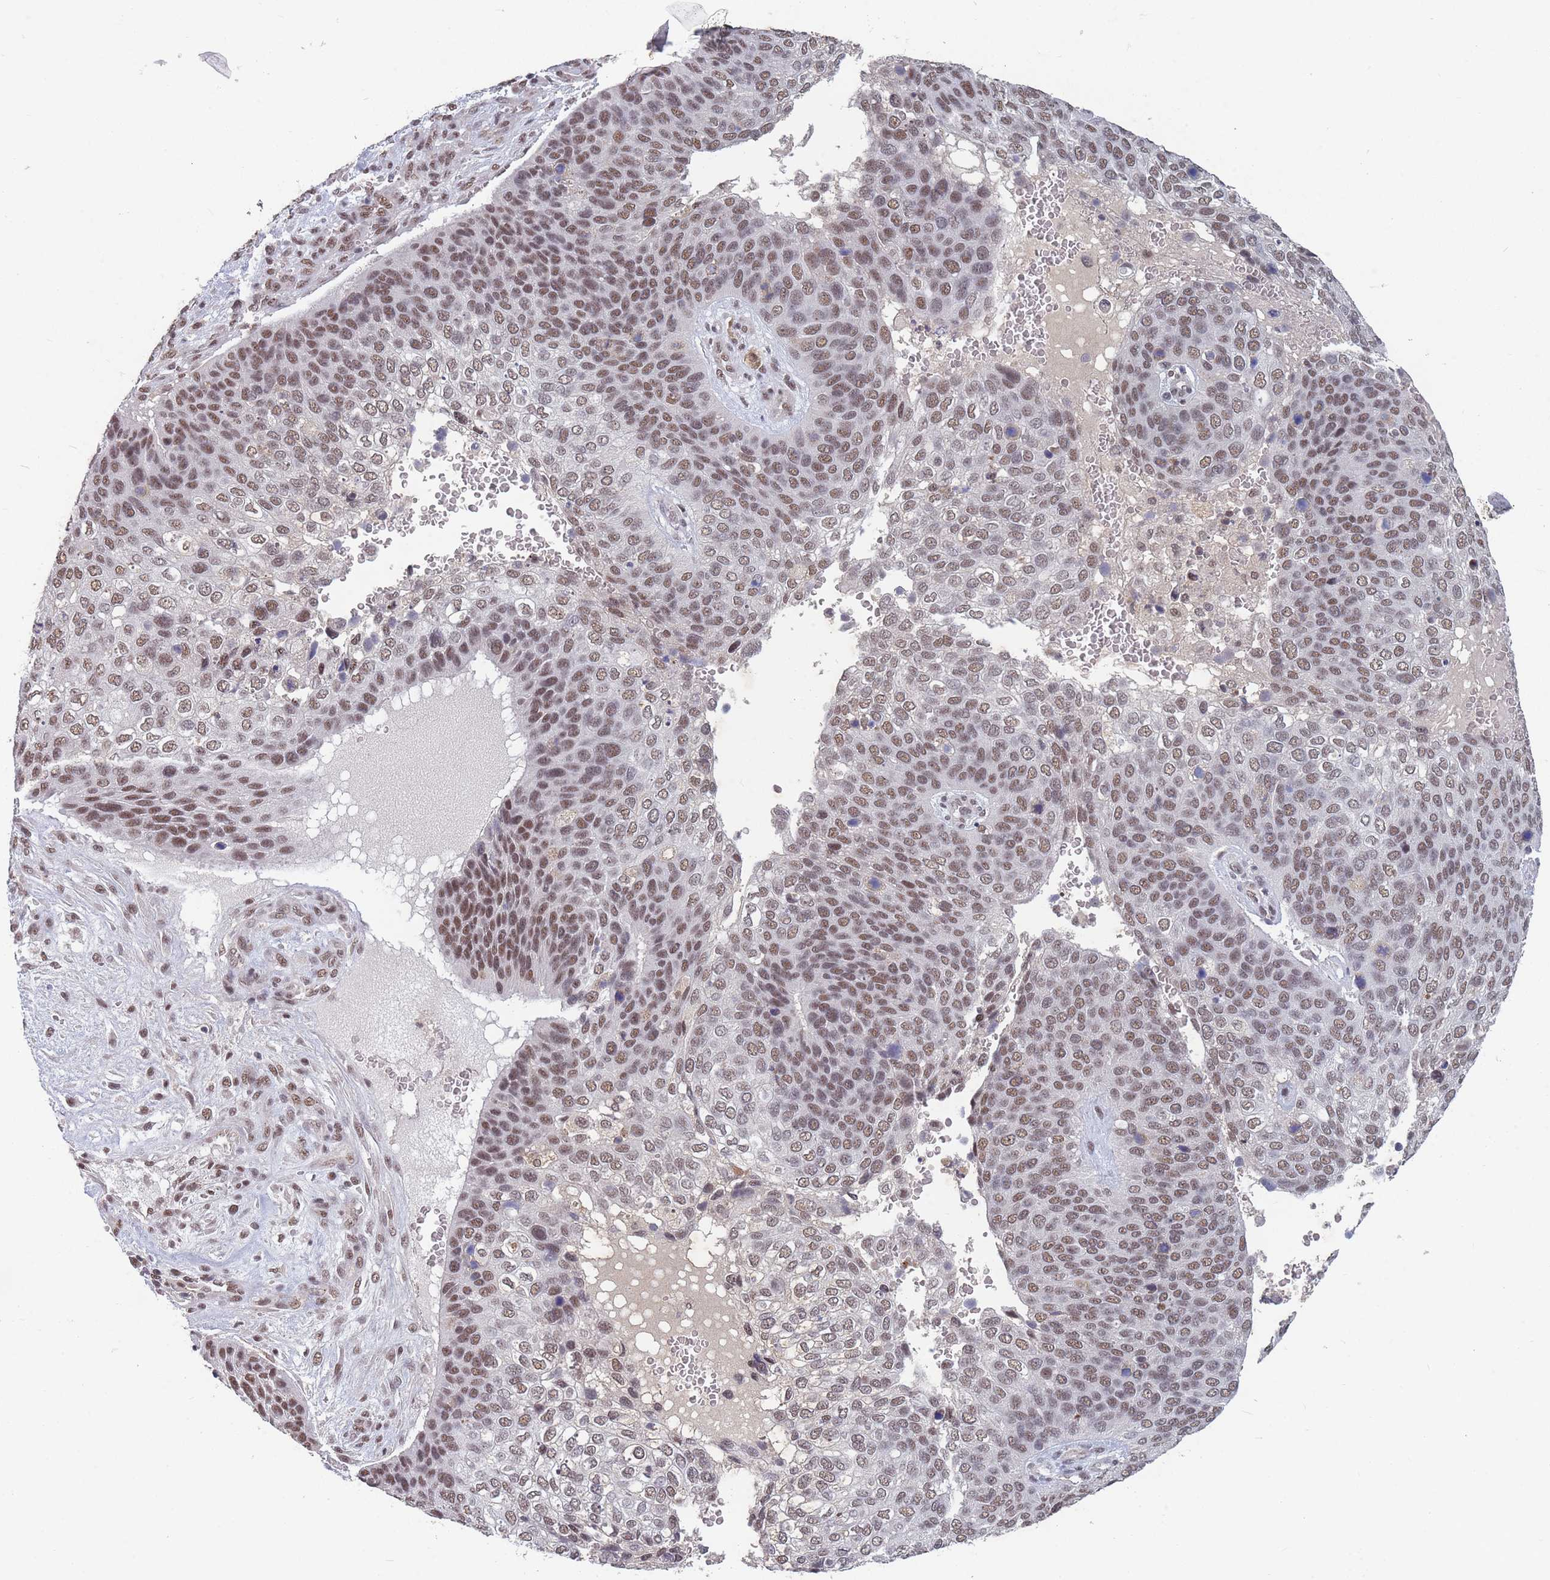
{"staining": {"intensity": "moderate", "quantity": ">75%", "location": "nuclear"}, "tissue": "skin cancer", "cell_type": "Tumor cells", "image_type": "cancer", "snomed": [{"axis": "morphology", "description": "Basal cell carcinoma"}, {"axis": "topography", "description": "Skin"}], "caption": "Brown immunohistochemical staining in skin basal cell carcinoma demonstrates moderate nuclear expression in approximately >75% of tumor cells.", "gene": "SNRPA1", "patient": {"sex": "female", "age": 74}}